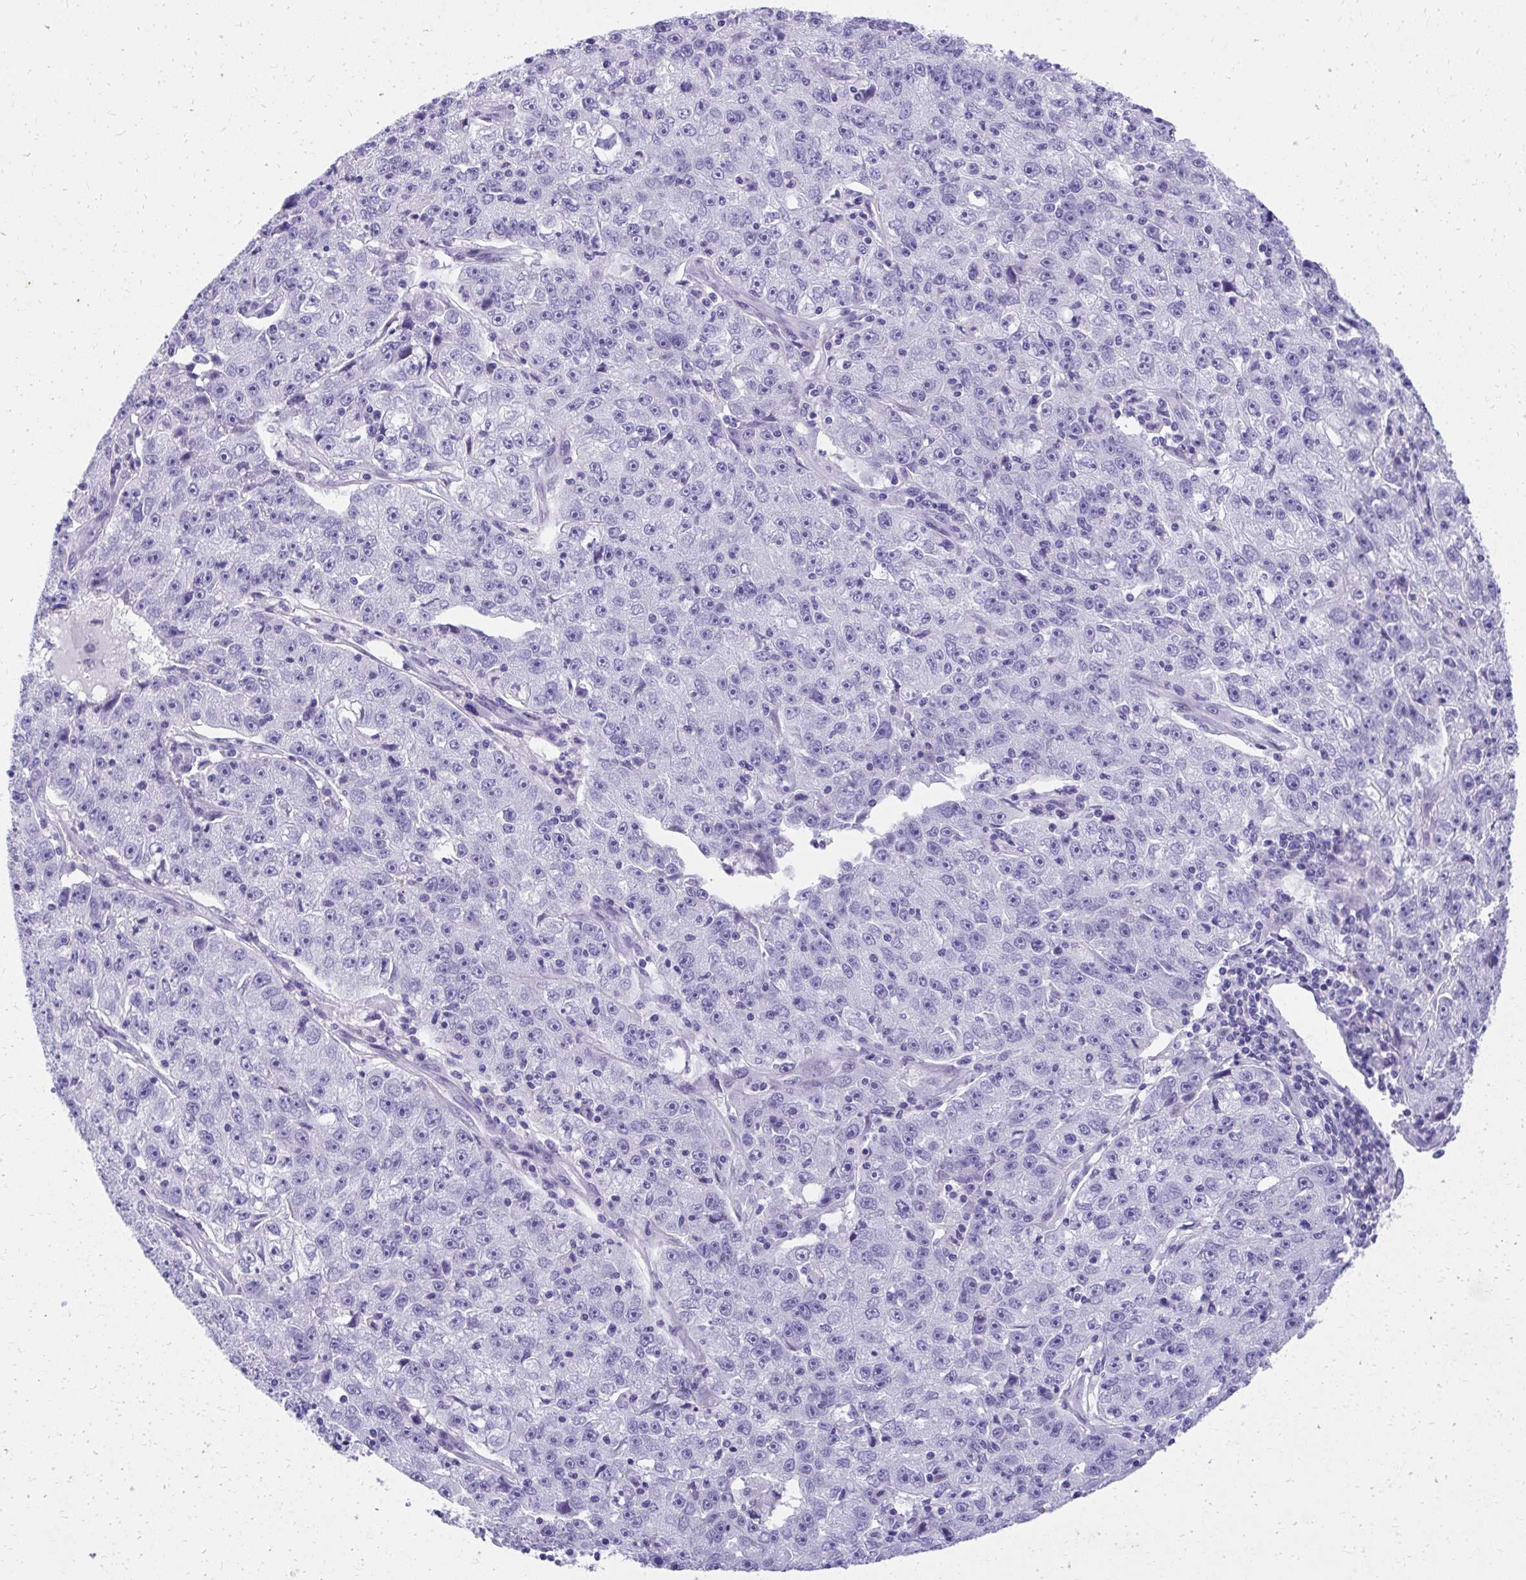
{"staining": {"intensity": "negative", "quantity": "none", "location": "none"}, "tissue": "lung cancer", "cell_type": "Tumor cells", "image_type": "cancer", "snomed": [{"axis": "morphology", "description": "Normal morphology"}, {"axis": "morphology", "description": "Adenocarcinoma, NOS"}, {"axis": "topography", "description": "Lymph node"}, {"axis": "topography", "description": "Lung"}], "caption": "Immunohistochemistry photomicrograph of lung cancer stained for a protein (brown), which displays no expression in tumor cells.", "gene": "KLK1", "patient": {"sex": "female", "age": 57}}